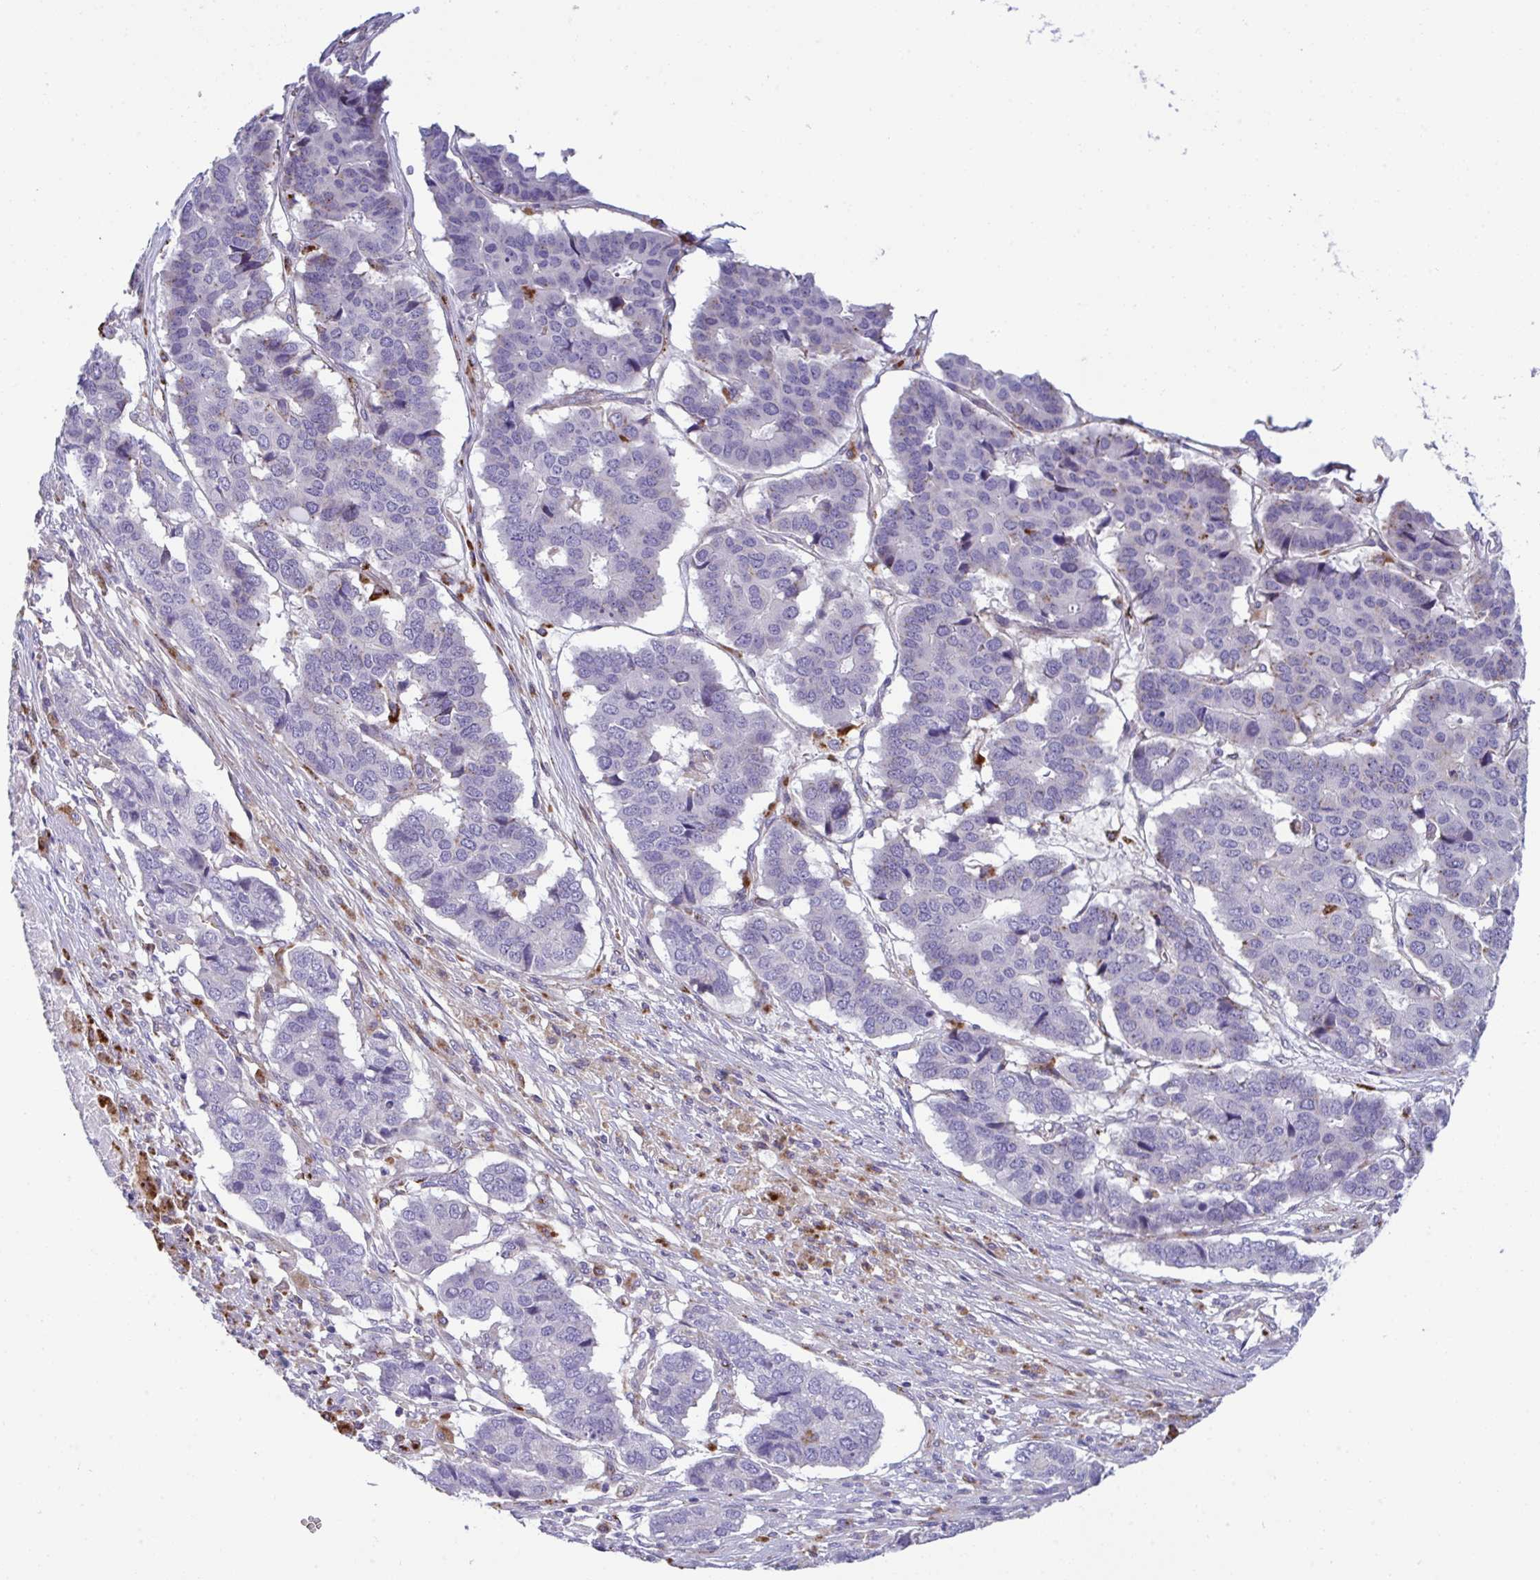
{"staining": {"intensity": "negative", "quantity": "none", "location": "none"}, "tissue": "pancreatic cancer", "cell_type": "Tumor cells", "image_type": "cancer", "snomed": [{"axis": "morphology", "description": "Adenocarcinoma, NOS"}, {"axis": "topography", "description": "Pancreas"}], "caption": "Adenocarcinoma (pancreatic) was stained to show a protein in brown. There is no significant expression in tumor cells.", "gene": "TOR1AIP2", "patient": {"sex": "male", "age": 50}}